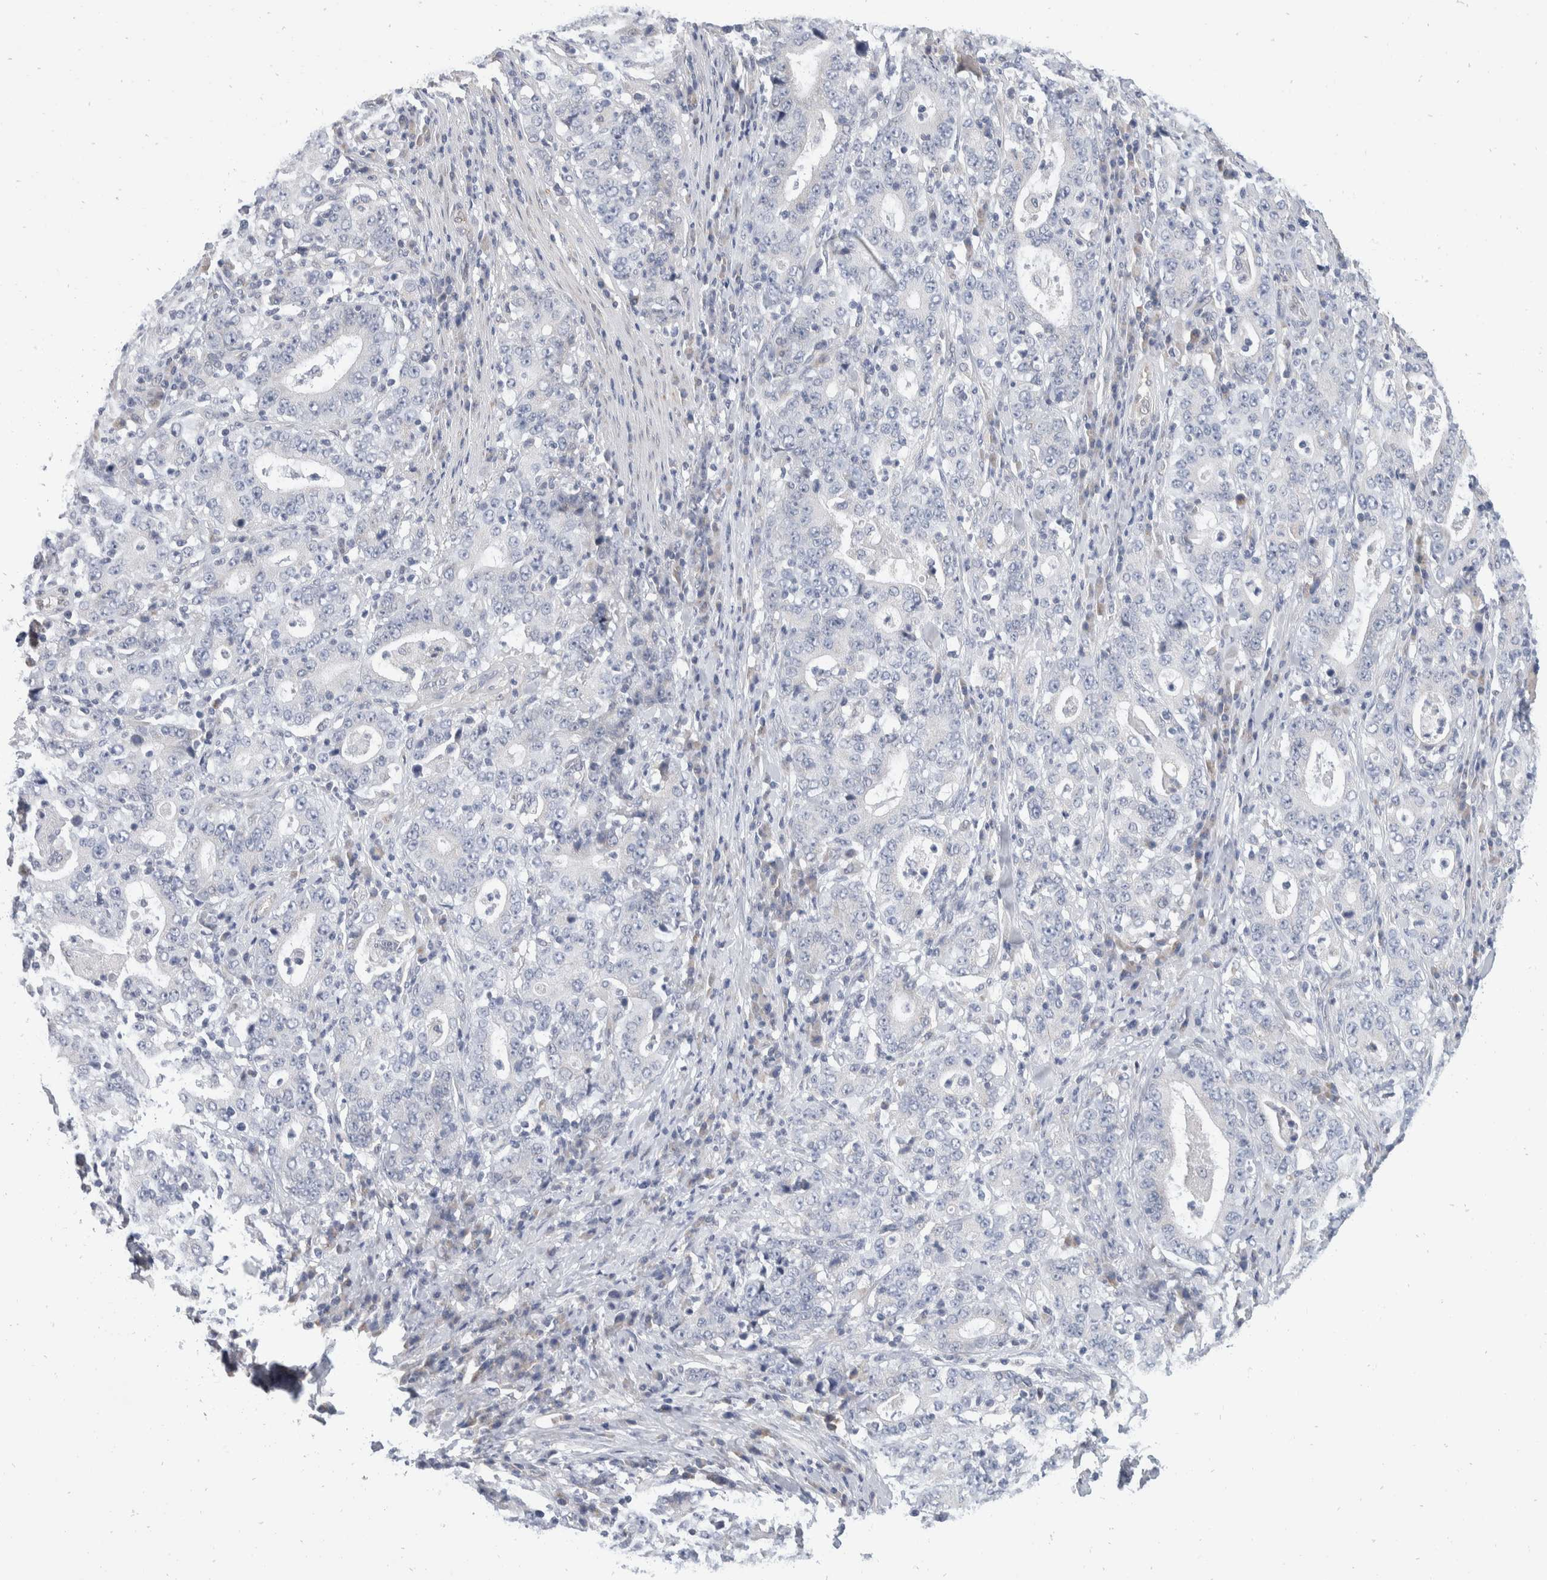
{"staining": {"intensity": "negative", "quantity": "none", "location": "none"}, "tissue": "stomach cancer", "cell_type": "Tumor cells", "image_type": "cancer", "snomed": [{"axis": "morphology", "description": "Normal tissue, NOS"}, {"axis": "morphology", "description": "Adenocarcinoma, NOS"}, {"axis": "topography", "description": "Stomach, upper"}, {"axis": "topography", "description": "Stomach"}], "caption": "IHC micrograph of neoplastic tissue: human adenocarcinoma (stomach) stained with DAB (3,3'-diaminobenzidine) displays no significant protein expression in tumor cells.", "gene": "TMEM245", "patient": {"sex": "male", "age": 59}}